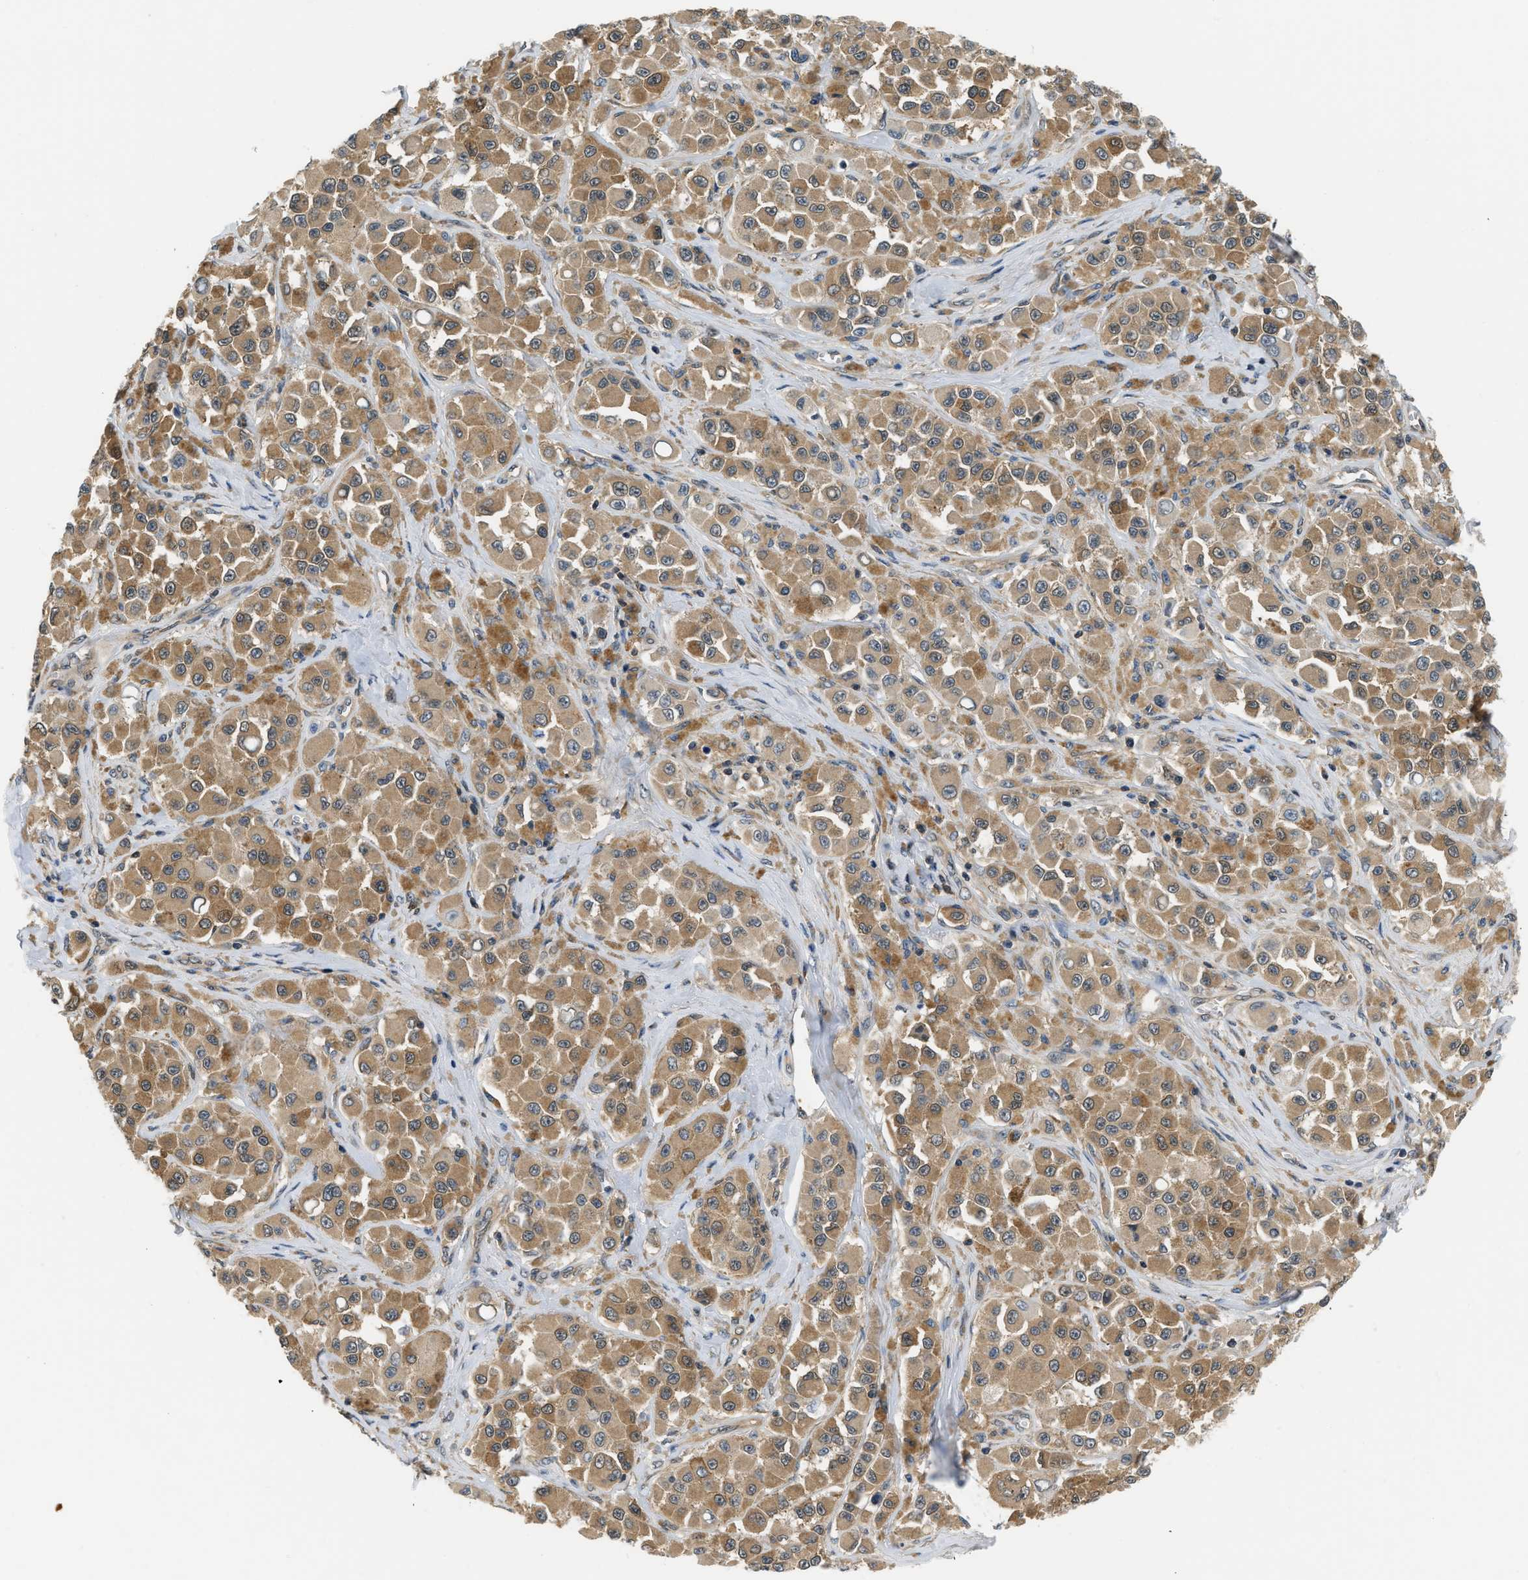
{"staining": {"intensity": "moderate", "quantity": ">75%", "location": "cytoplasmic/membranous"}, "tissue": "melanoma", "cell_type": "Tumor cells", "image_type": "cancer", "snomed": [{"axis": "morphology", "description": "Malignant melanoma, NOS"}, {"axis": "topography", "description": "Skin"}], "caption": "This is an image of IHC staining of melanoma, which shows moderate expression in the cytoplasmic/membranous of tumor cells.", "gene": "EIF4EBP2", "patient": {"sex": "male", "age": 84}}